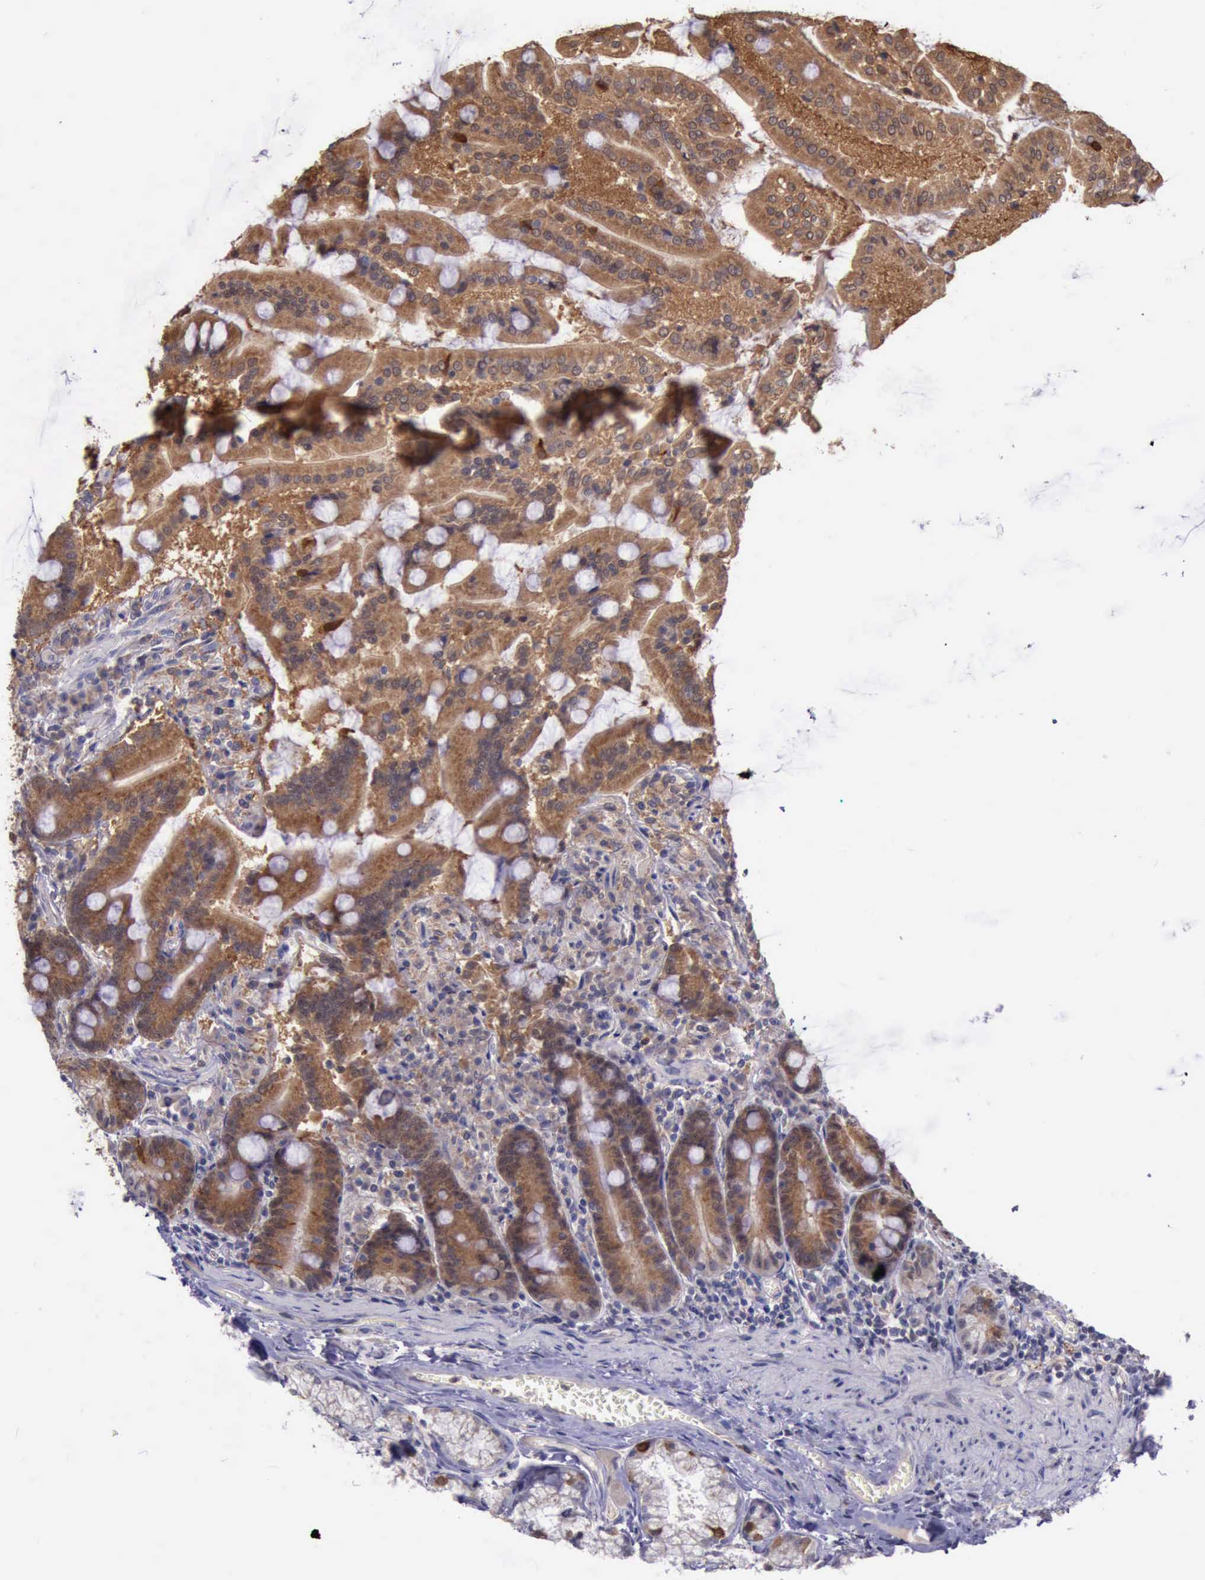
{"staining": {"intensity": "moderate", "quantity": ">75%", "location": "cytoplasmic/membranous"}, "tissue": "duodenum", "cell_type": "Glandular cells", "image_type": "normal", "snomed": [{"axis": "morphology", "description": "Normal tissue, NOS"}, {"axis": "topography", "description": "Duodenum"}], "caption": "Brown immunohistochemical staining in unremarkable duodenum displays moderate cytoplasmic/membranous expression in about >75% of glandular cells.", "gene": "PLEK2", "patient": {"sex": "female", "age": 64}}